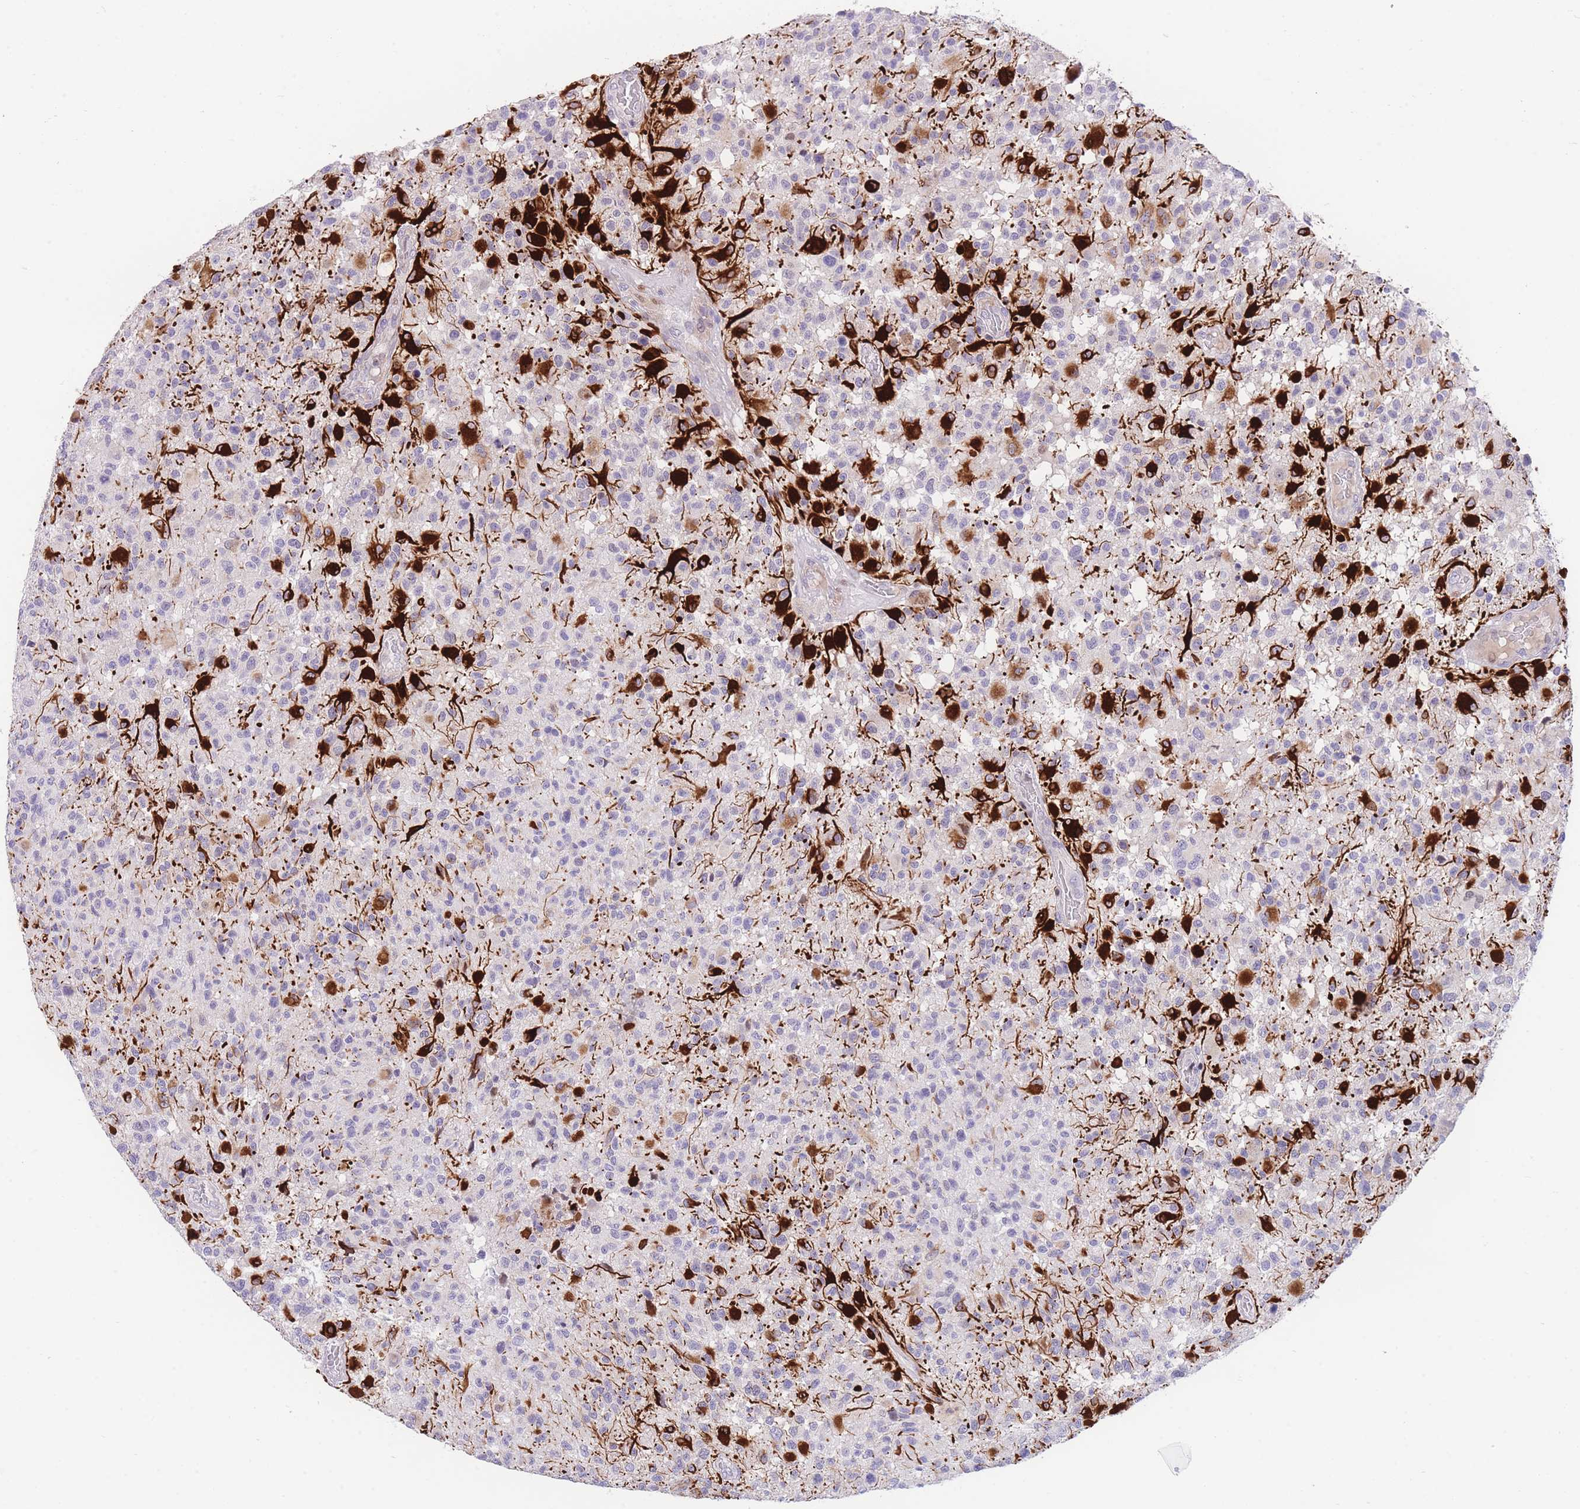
{"staining": {"intensity": "strong", "quantity": "<25%", "location": "cytoplasmic/membranous"}, "tissue": "glioma", "cell_type": "Tumor cells", "image_type": "cancer", "snomed": [{"axis": "morphology", "description": "Glioma, malignant, High grade"}, {"axis": "morphology", "description": "Glioblastoma, NOS"}, {"axis": "topography", "description": "Brain"}], "caption": "Immunohistochemical staining of glioma demonstrates strong cytoplasmic/membranous protein expression in approximately <25% of tumor cells.", "gene": "SHCBP1", "patient": {"sex": "male", "age": 60}}